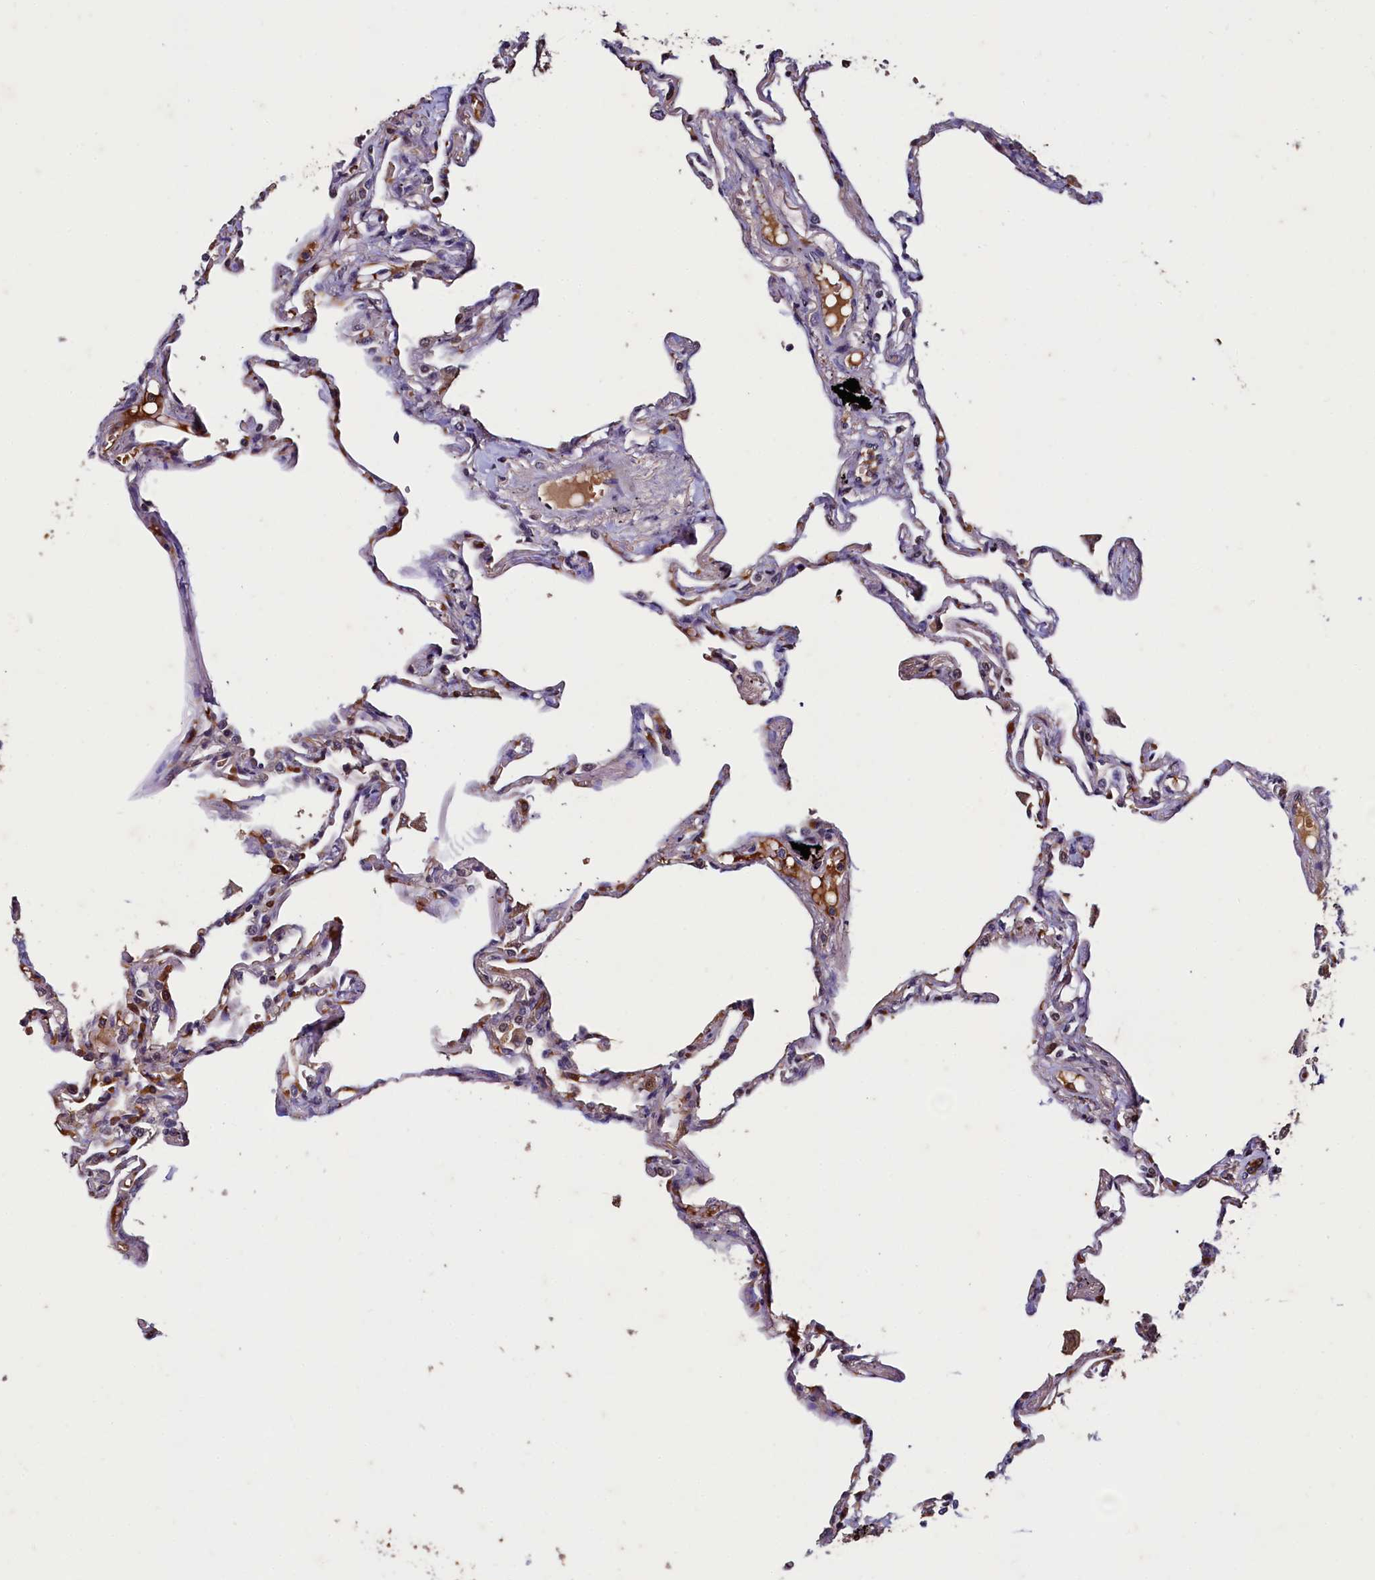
{"staining": {"intensity": "moderate", "quantity": "<25%", "location": "cytoplasmic/membranous,nuclear"}, "tissue": "lung", "cell_type": "Alveolar cells", "image_type": "normal", "snomed": [{"axis": "morphology", "description": "Normal tissue, NOS"}, {"axis": "topography", "description": "Lung"}], "caption": "Human lung stained for a protein (brown) exhibits moderate cytoplasmic/membranous,nuclear positive expression in approximately <25% of alveolar cells.", "gene": "CSTPP1", "patient": {"sex": "female", "age": 67}}